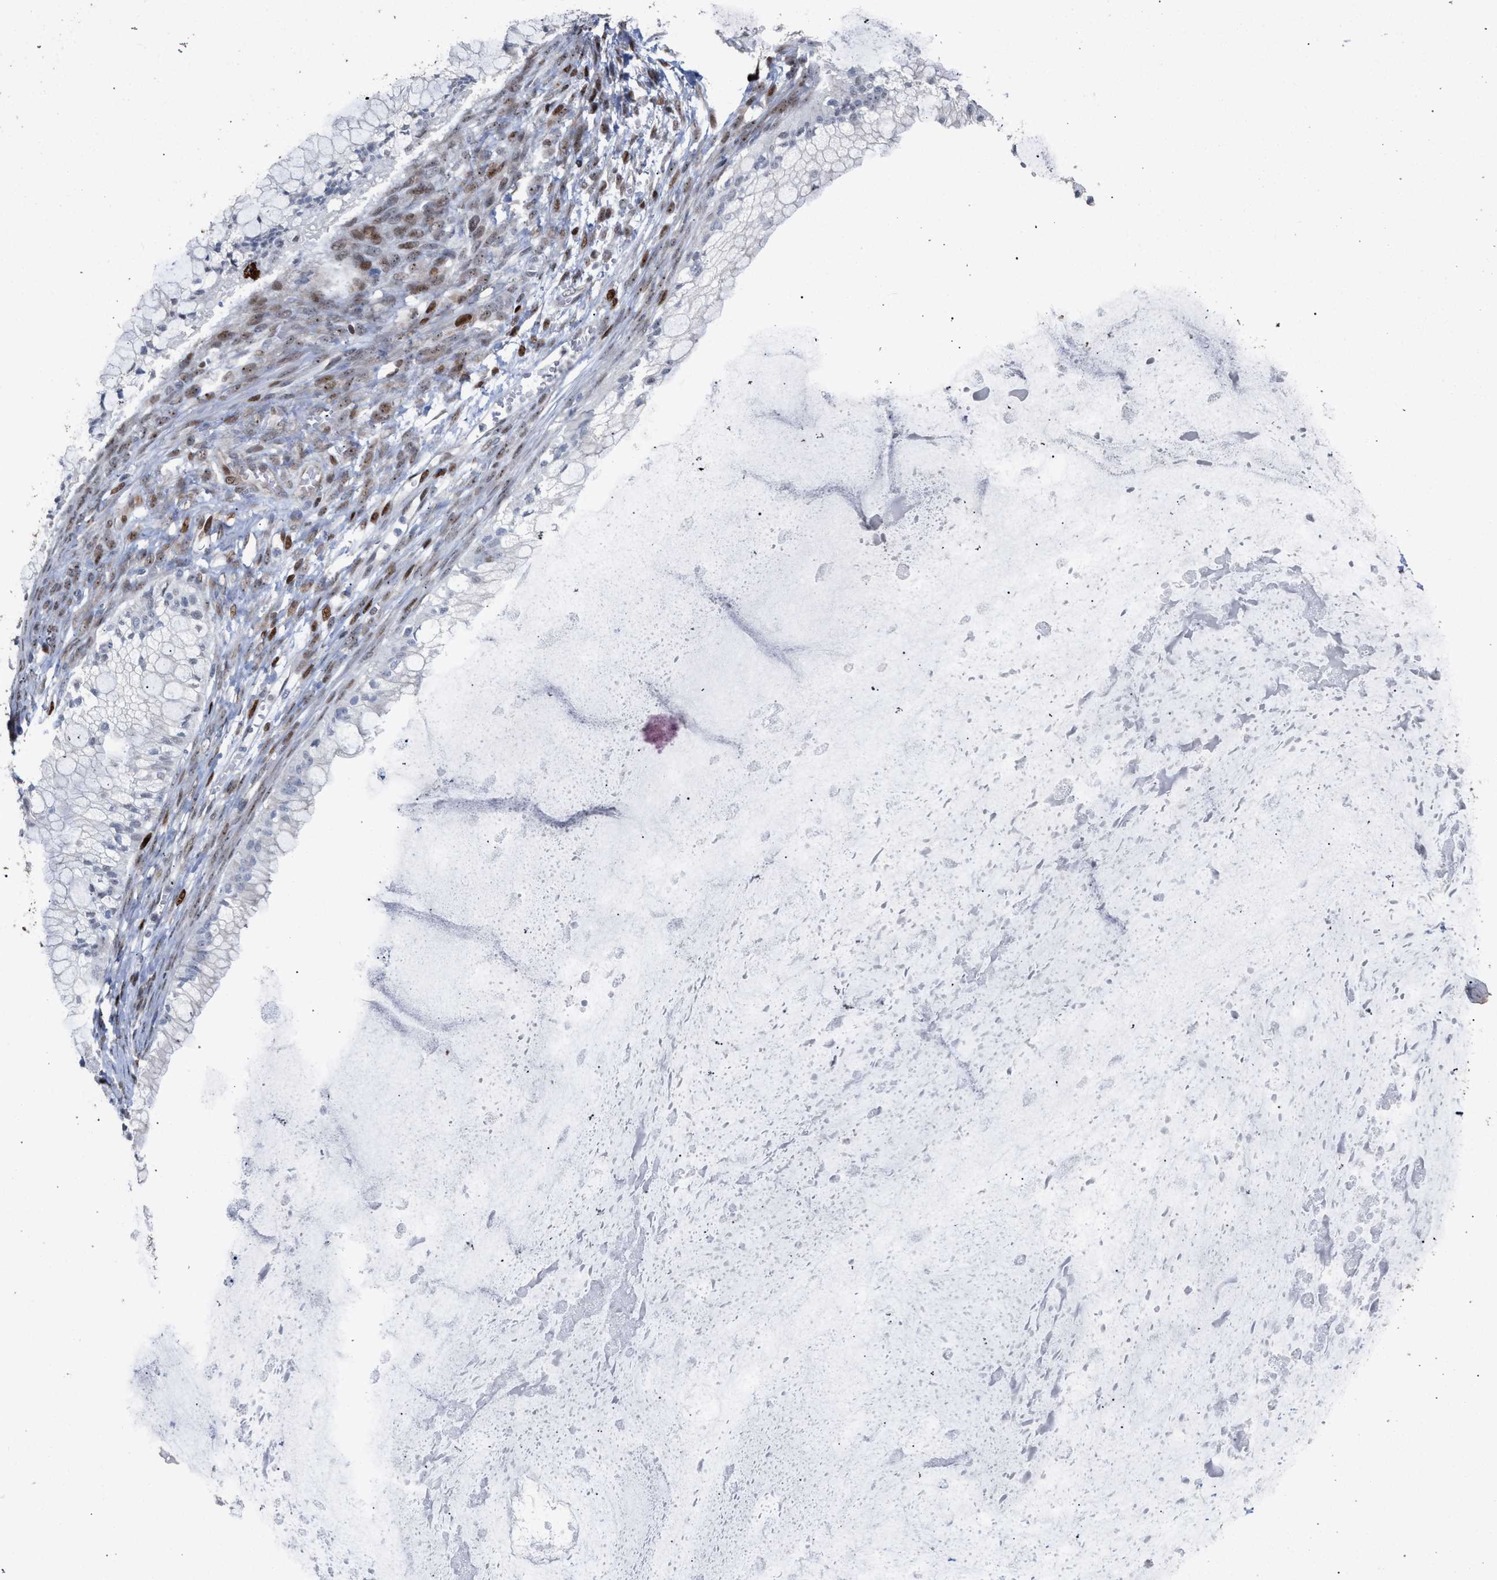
{"staining": {"intensity": "negative", "quantity": "none", "location": "none"}, "tissue": "ovarian cancer", "cell_type": "Tumor cells", "image_type": "cancer", "snomed": [{"axis": "morphology", "description": "Cystadenocarcinoma, mucinous, NOS"}, {"axis": "topography", "description": "Ovary"}], "caption": "Tumor cells show no significant expression in ovarian cancer (mucinous cystadenocarcinoma). (DAB (3,3'-diaminobenzidine) immunohistochemistry visualized using brightfield microscopy, high magnification).", "gene": "TP53BP1", "patient": {"sex": "female", "age": 57}}